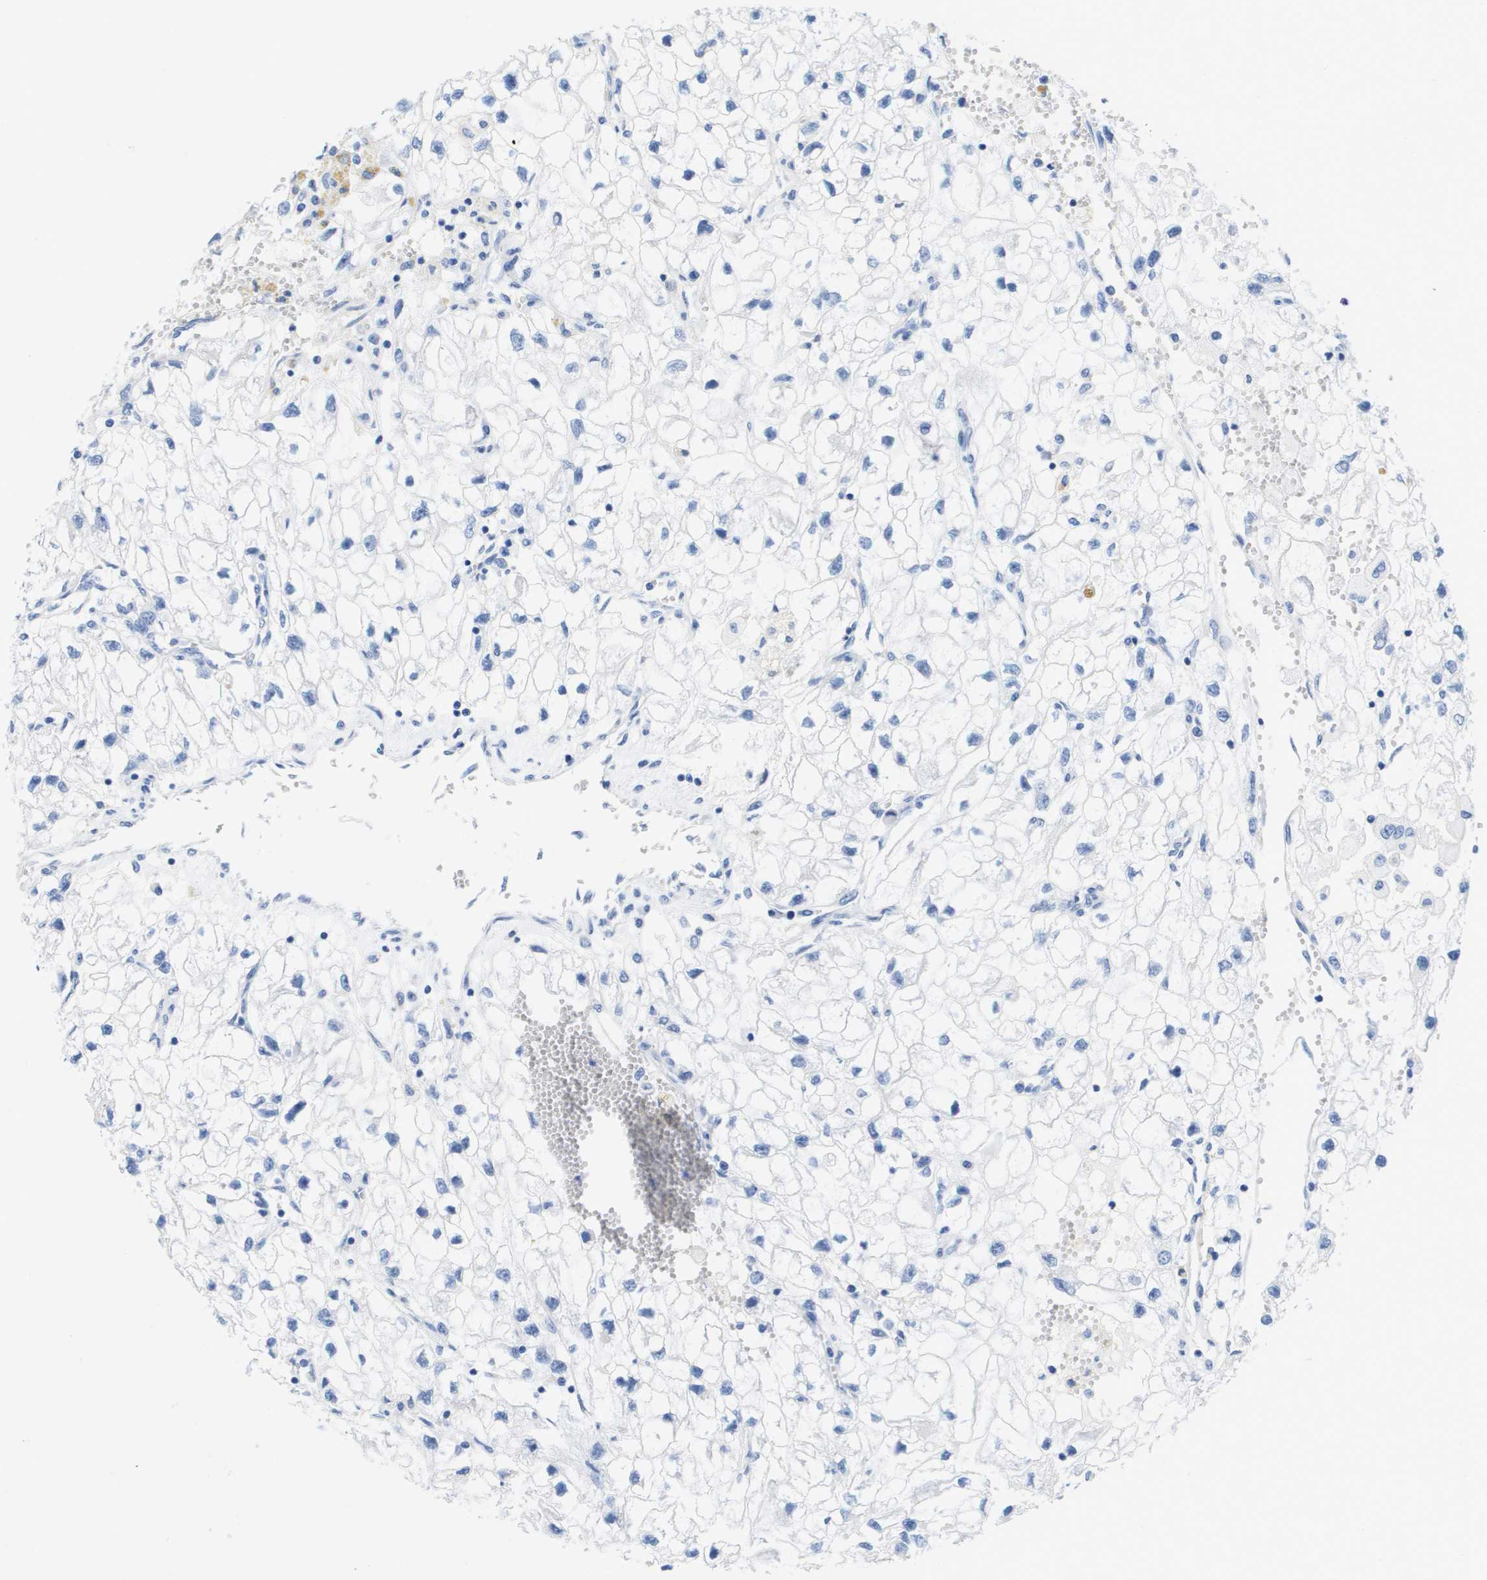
{"staining": {"intensity": "negative", "quantity": "none", "location": "none"}, "tissue": "renal cancer", "cell_type": "Tumor cells", "image_type": "cancer", "snomed": [{"axis": "morphology", "description": "Adenocarcinoma, NOS"}, {"axis": "topography", "description": "Kidney"}], "caption": "Immunohistochemistry (IHC) photomicrograph of neoplastic tissue: human renal cancer stained with DAB shows no significant protein staining in tumor cells. The staining was performed using DAB (3,3'-diaminobenzidine) to visualize the protein expression in brown, while the nuclei were stained in blue with hematoxylin (Magnification: 20x).", "gene": "APOA1", "patient": {"sex": "female", "age": 70}}